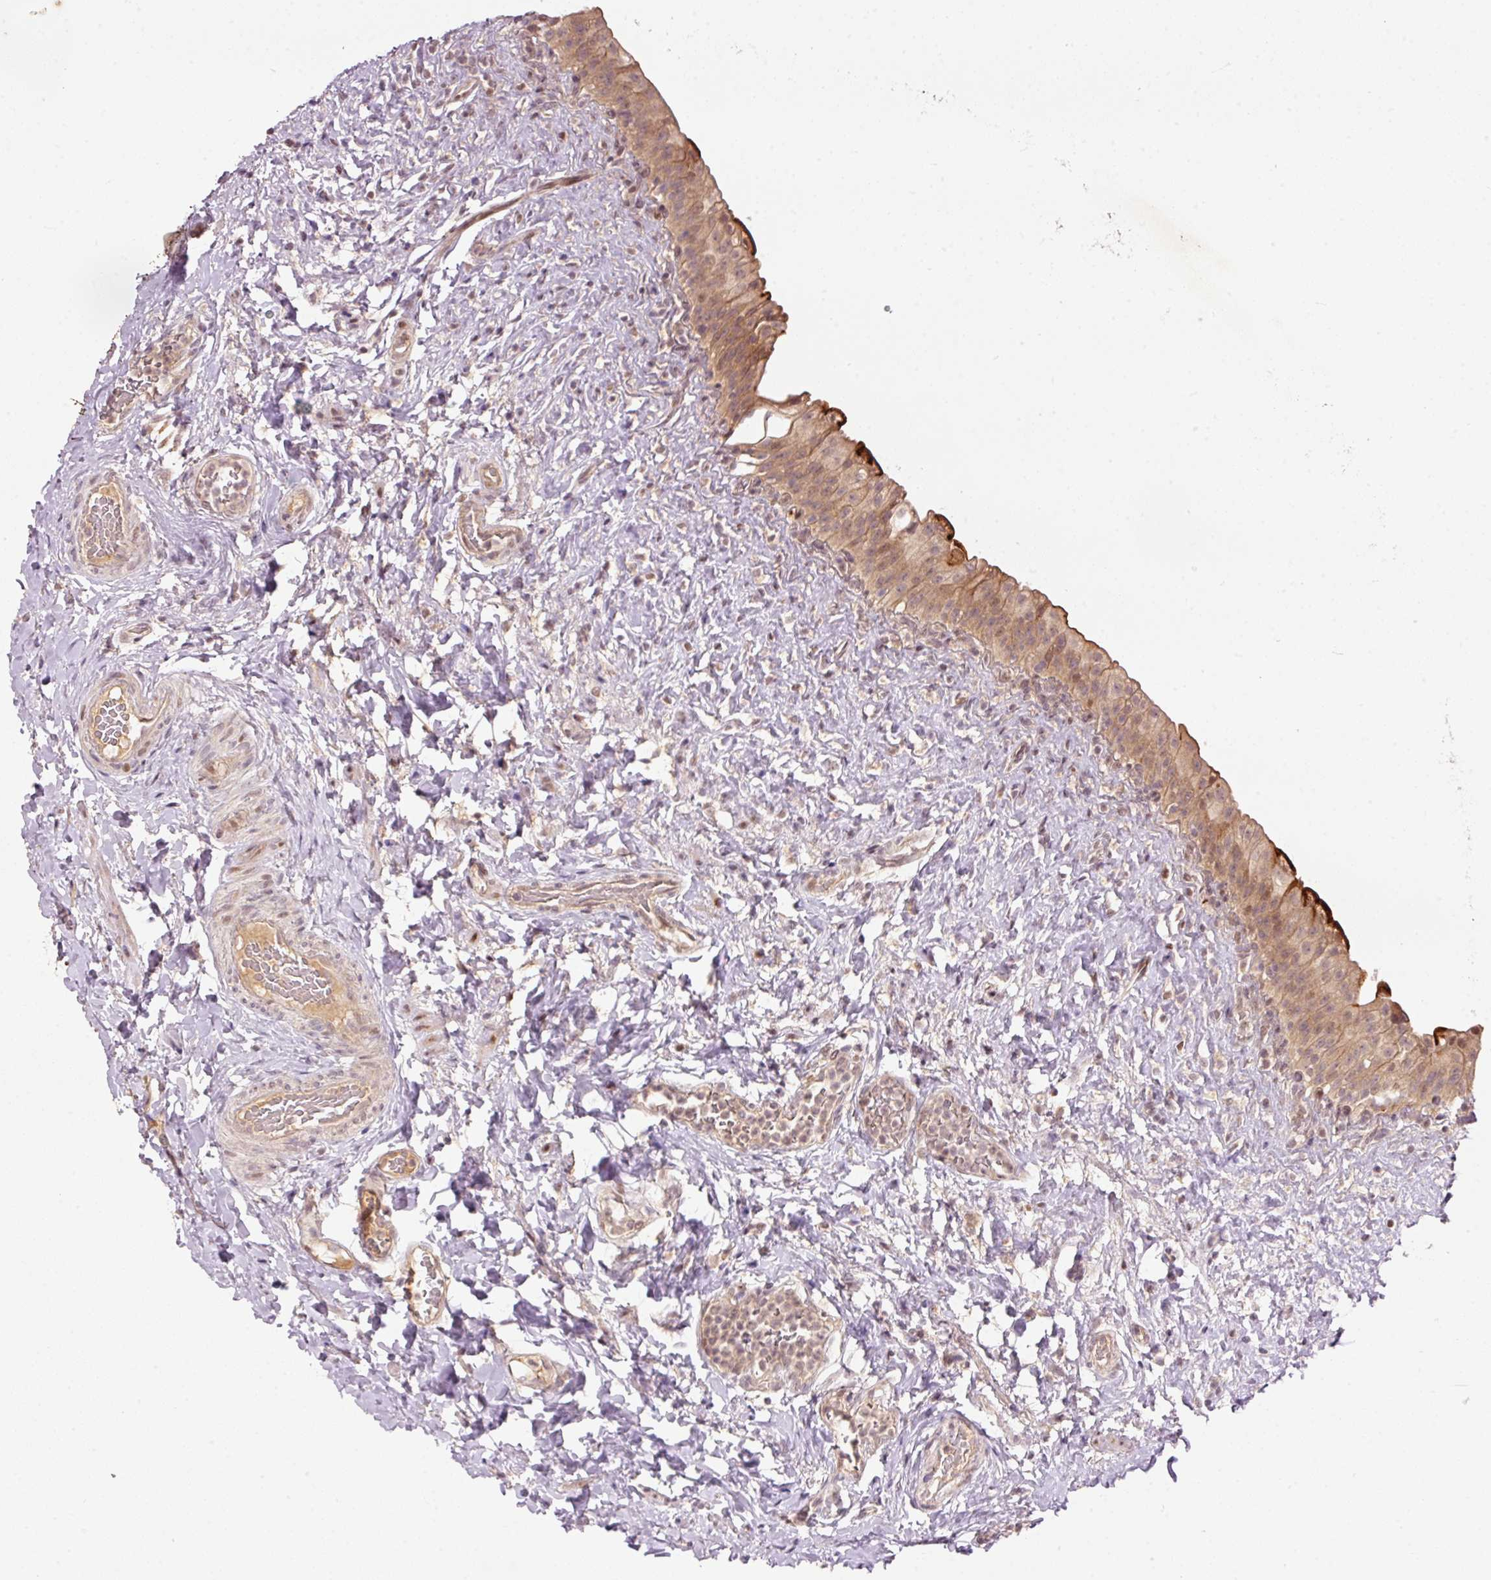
{"staining": {"intensity": "moderate", "quantity": ">75%", "location": "cytoplasmic/membranous"}, "tissue": "urinary bladder", "cell_type": "Urothelial cells", "image_type": "normal", "snomed": [{"axis": "morphology", "description": "Normal tissue, NOS"}, {"axis": "topography", "description": "Urinary bladder"}], "caption": "This photomicrograph reveals immunohistochemistry staining of normal urinary bladder, with medium moderate cytoplasmic/membranous staining in about >75% of urothelial cells.", "gene": "PCDHB1", "patient": {"sex": "female", "age": 27}}